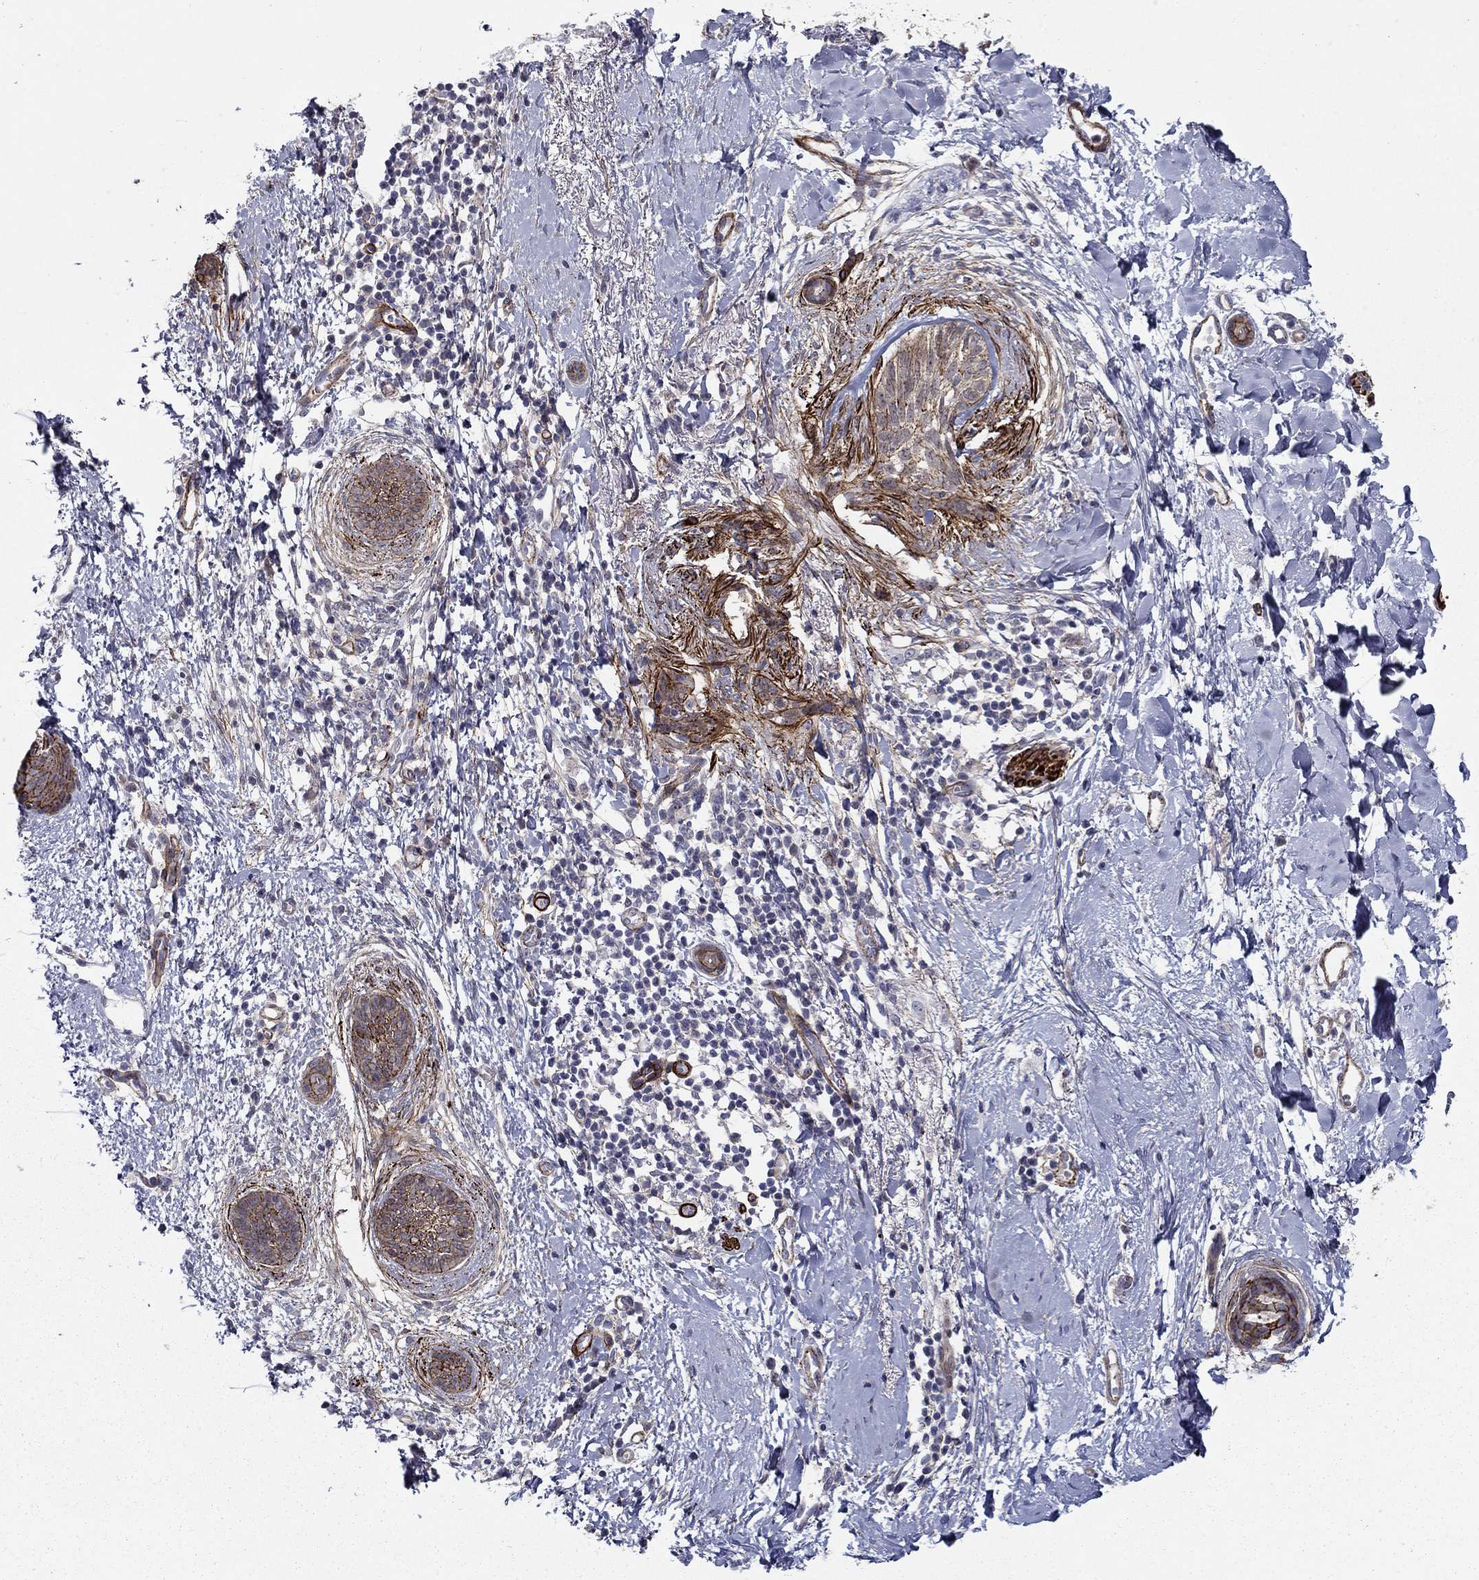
{"staining": {"intensity": "strong", "quantity": "25%-75%", "location": "cytoplasmic/membranous"}, "tissue": "skin cancer", "cell_type": "Tumor cells", "image_type": "cancer", "snomed": [{"axis": "morphology", "description": "Basal cell carcinoma"}, {"axis": "topography", "description": "Skin"}], "caption": "Skin cancer (basal cell carcinoma) tissue reveals strong cytoplasmic/membranous staining in approximately 25%-75% of tumor cells (DAB (3,3'-diaminobenzidine) IHC, brown staining for protein, blue staining for nuclei).", "gene": "KRBA1", "patient": {"sex": "female", "age": 65}}